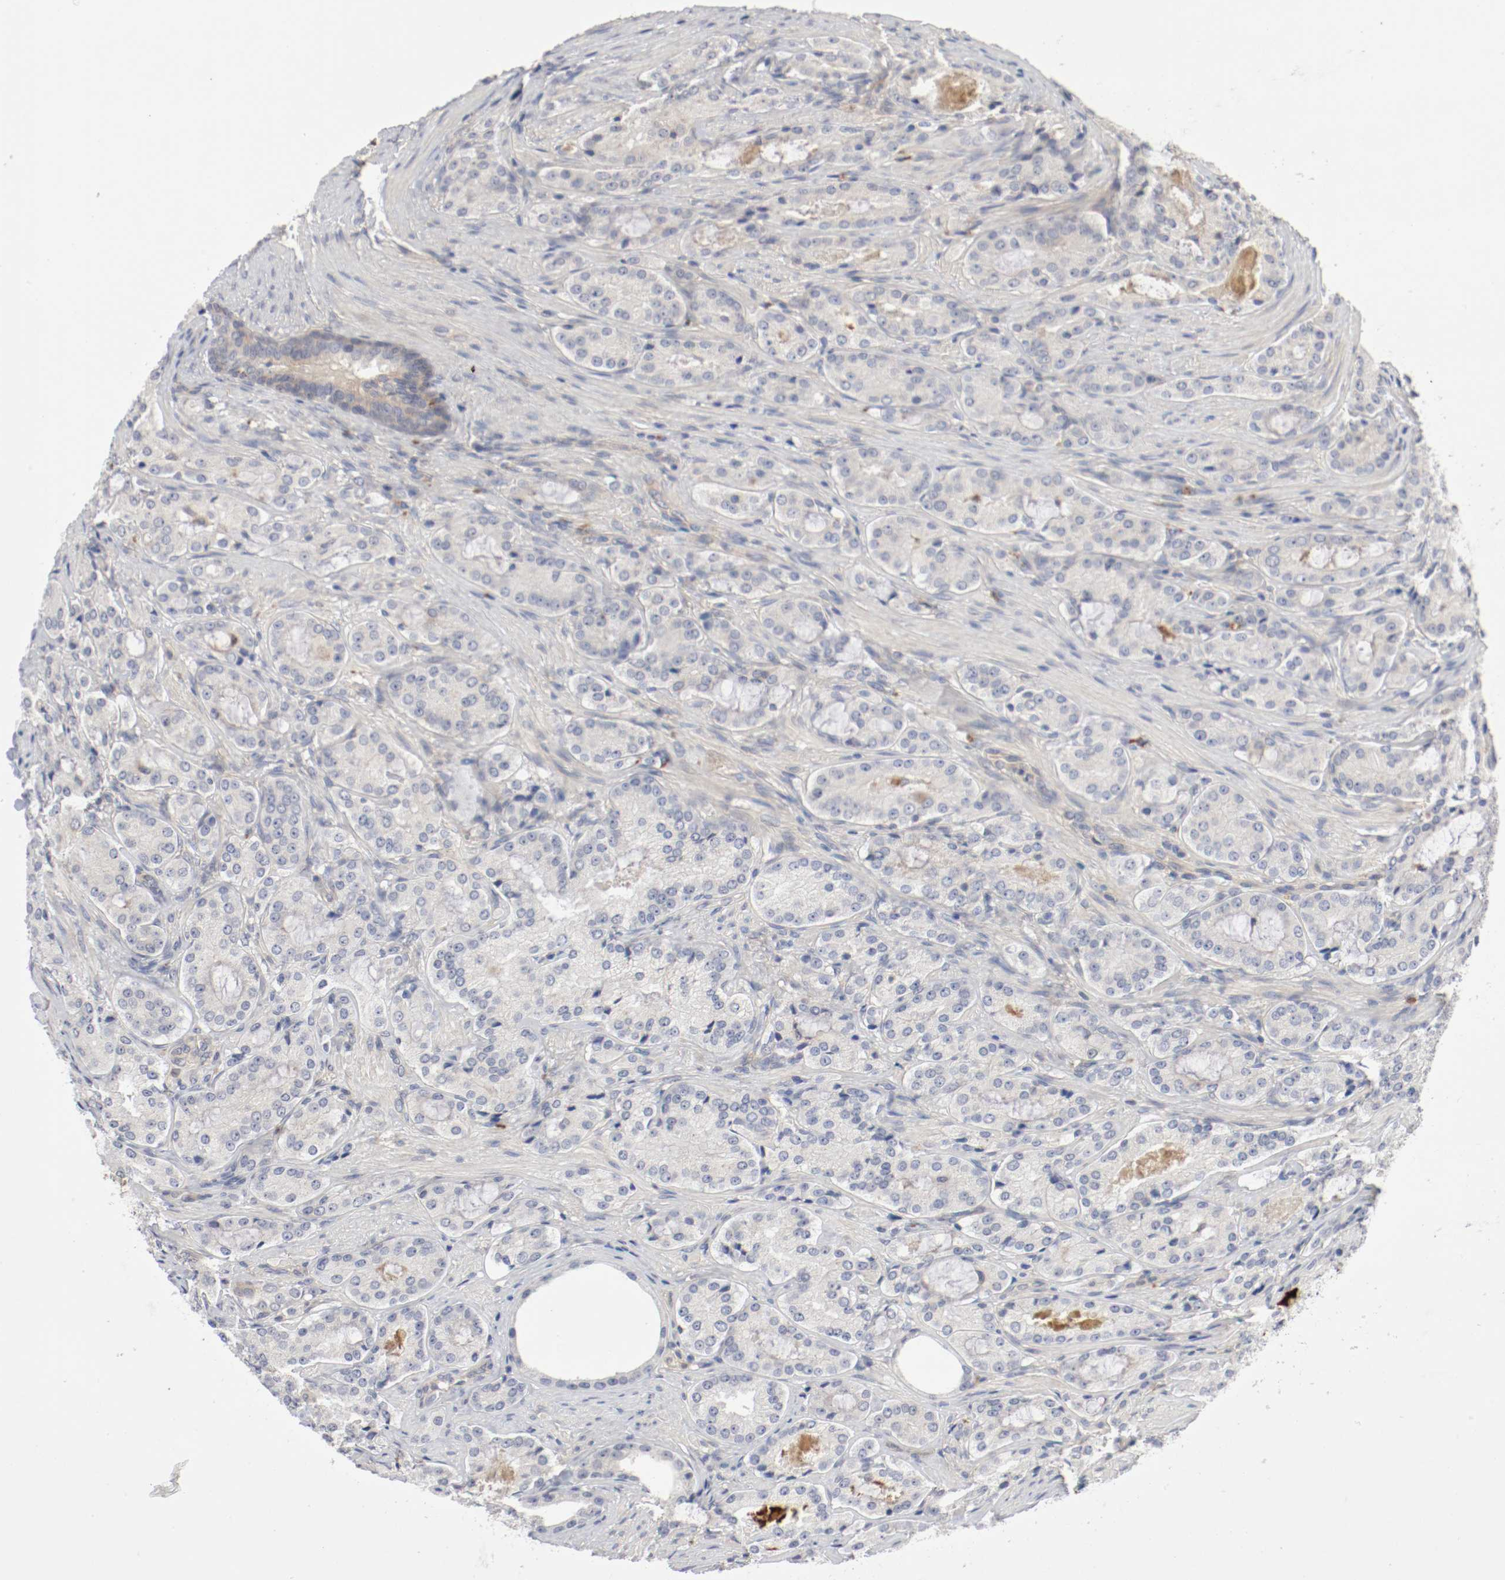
{"staining": {"intensity": "weak", "quantity": "25%-75%", "location": "cytoplasmic/membranous"}, "tissue": "prostate cancer", "cell_type": "Tumor cells", "image_type": "cancer", "snomed": [{"axis": "morphology", "description": "Adenocarcinoma, High grade"}, {"axis": "topography", "description": "Prostate"}], "caption": "High-power microscopy captured an IHC photomicrograph of prostate high-grade adenocarcinoma, revealing weak cytoplasmic/membranous expression in approximately 25%-75% of tumor cells. (DAB (3,3'-diaminobenzidine) IHC, brown staining for protein, blue staining for nuclei).", "gene": "REN", "patient": {"sex": "male", "age": 72}}